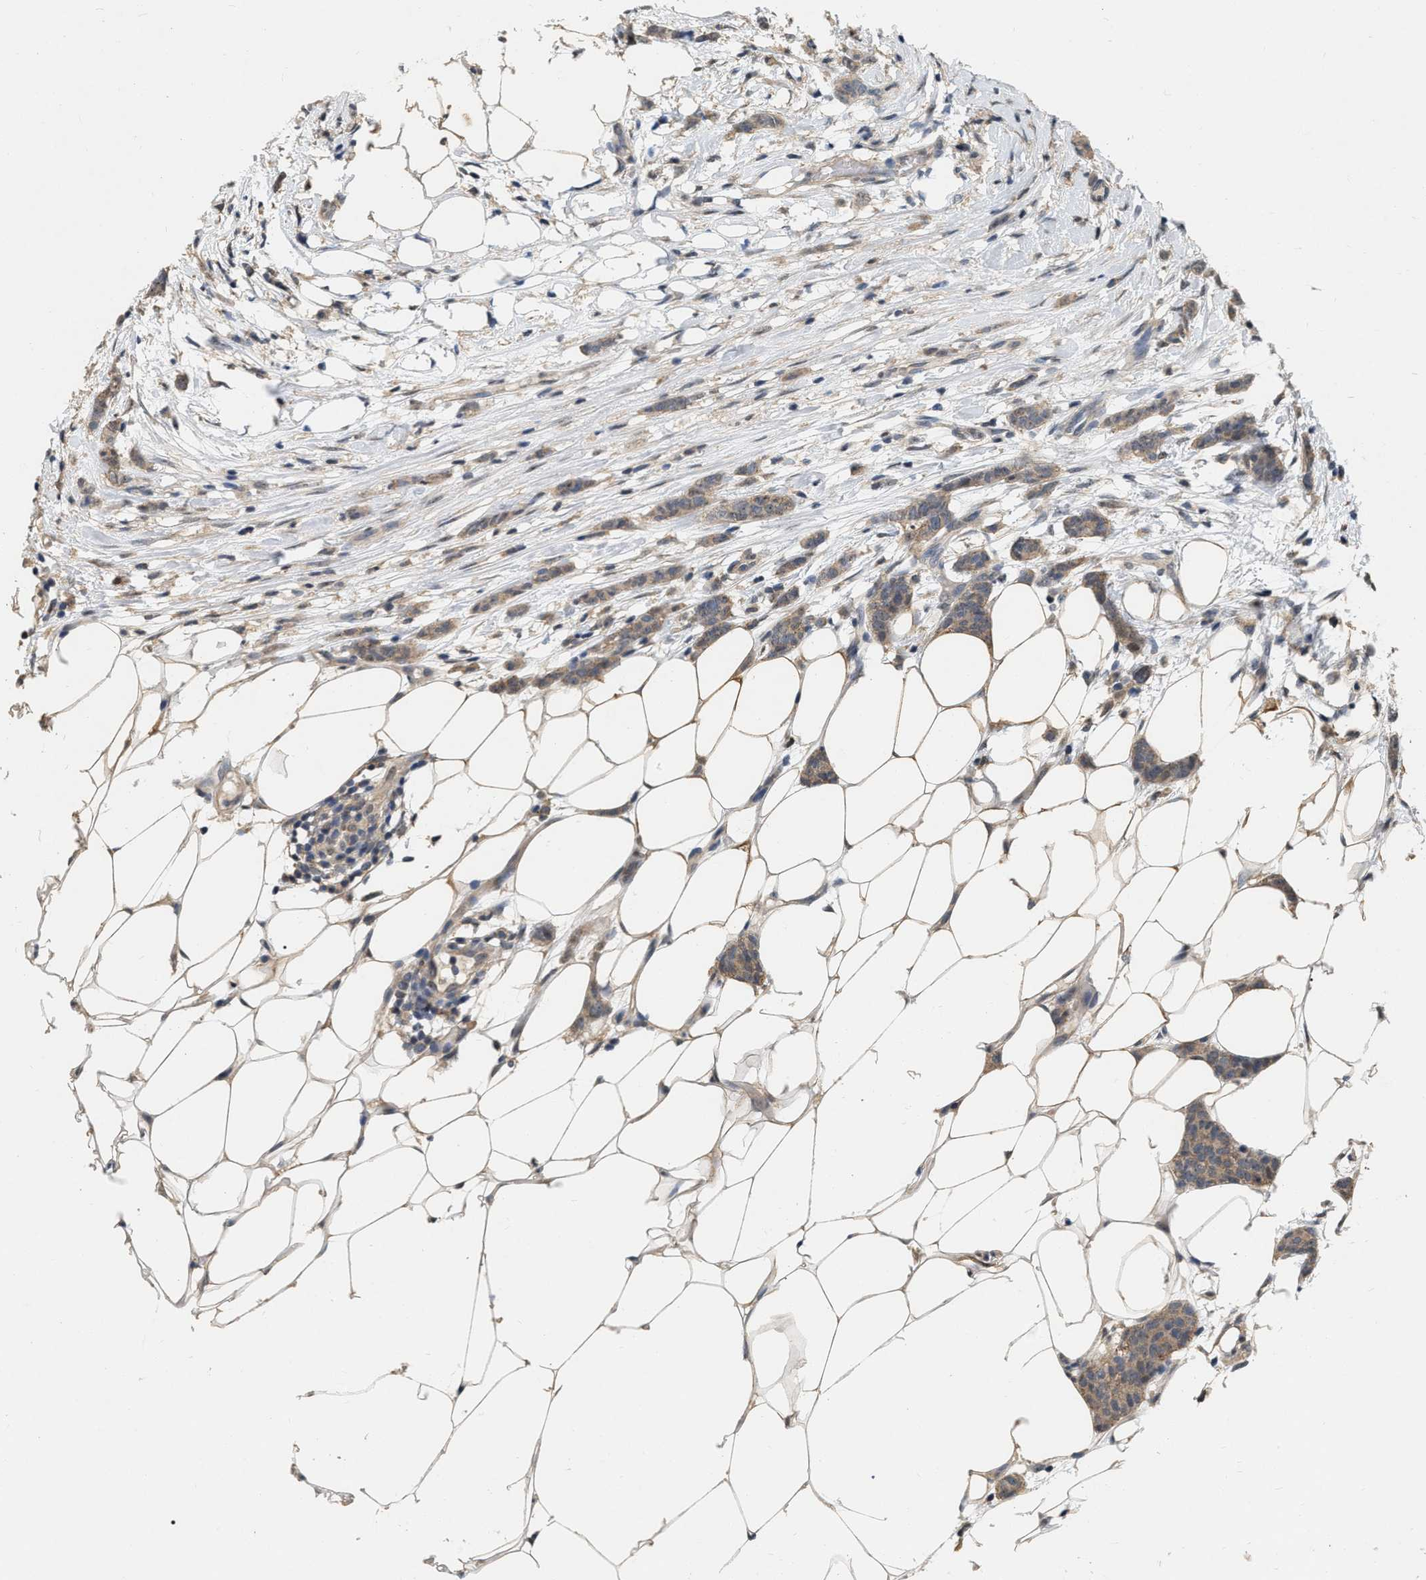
{"staining": {"intensity": "moderate", "quantity": ">75%", "location": "cytoplasmic/membranous"}, "tissue": "breast cancer", "cell_type": "Tumor cells", "image_type": "cancer", "snomed": [{"axis": "morphology", "description": "Lobular carcinoma"}, {"axis": "topography", "description": "Skin"}, {"axis": "topography", "description": "Breast"}], "caption": "Protein staining demonstrates moderate cytoplasmic/membranous staining in about >75% of tumor cells in breast lobular carcinoma.", "gene": "RUVBL1", "patient": {"sex": "female", "age": 46}}